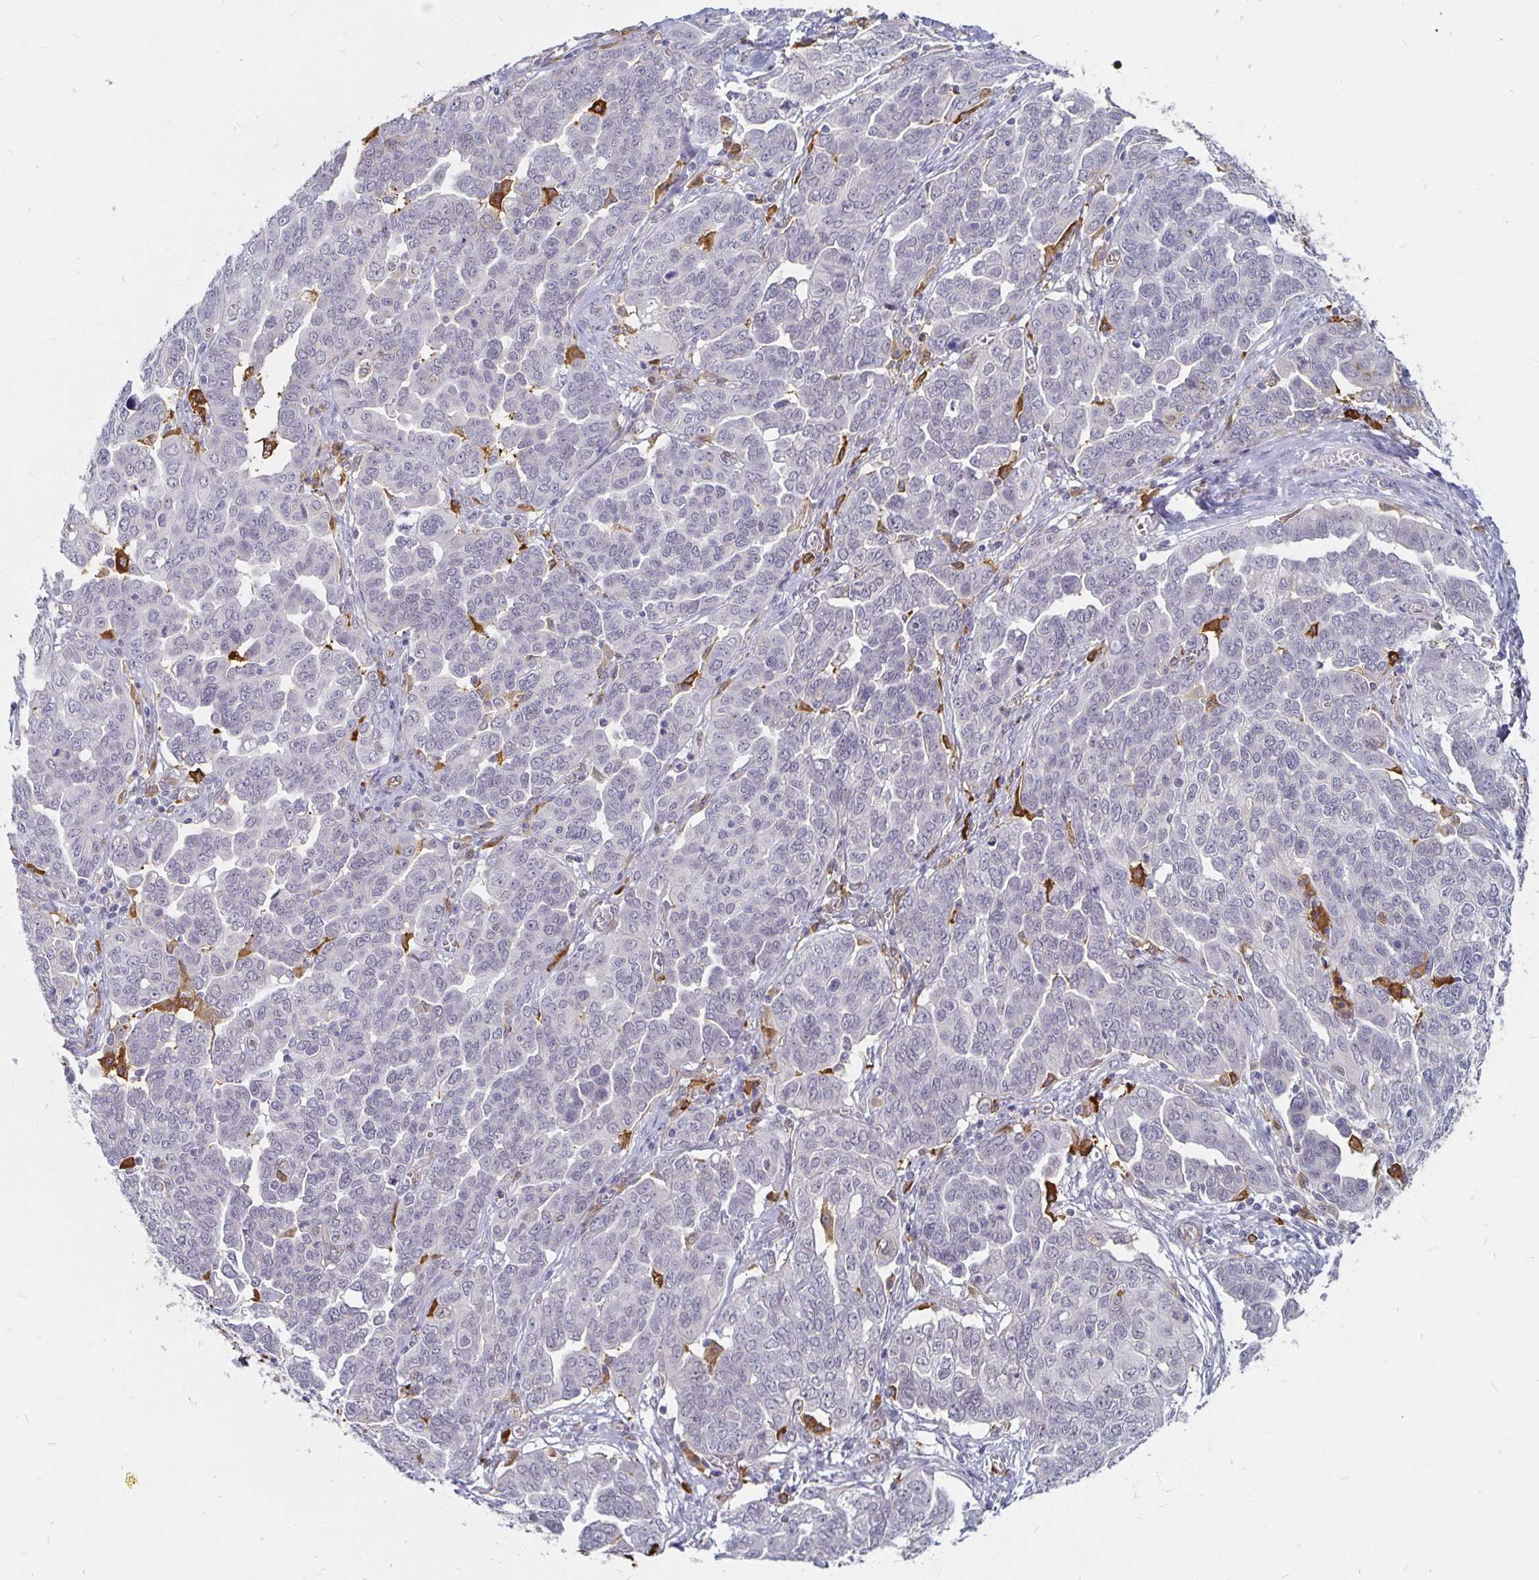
{"staining": {"intensity": "negative", "quantity": "none", "location": "none"}, "tissue": "ovarian cancer", "cell_type": "Tumor cells", "image_type": "cancer", "snomed": [{"axis": "morphology", "description": "Cystadenocarcinoma, serous, NOS"}, {"axis": "topography", "description": "Ovary"}], "caption": "Immunohistochemistry image of serous cystadenocarcinoma (ovarian) stained for a protein (brown), which reveals no staining in tumor cells.", "gene": "CCDC85A", "patient": {"sex": "female", "age": 59}}